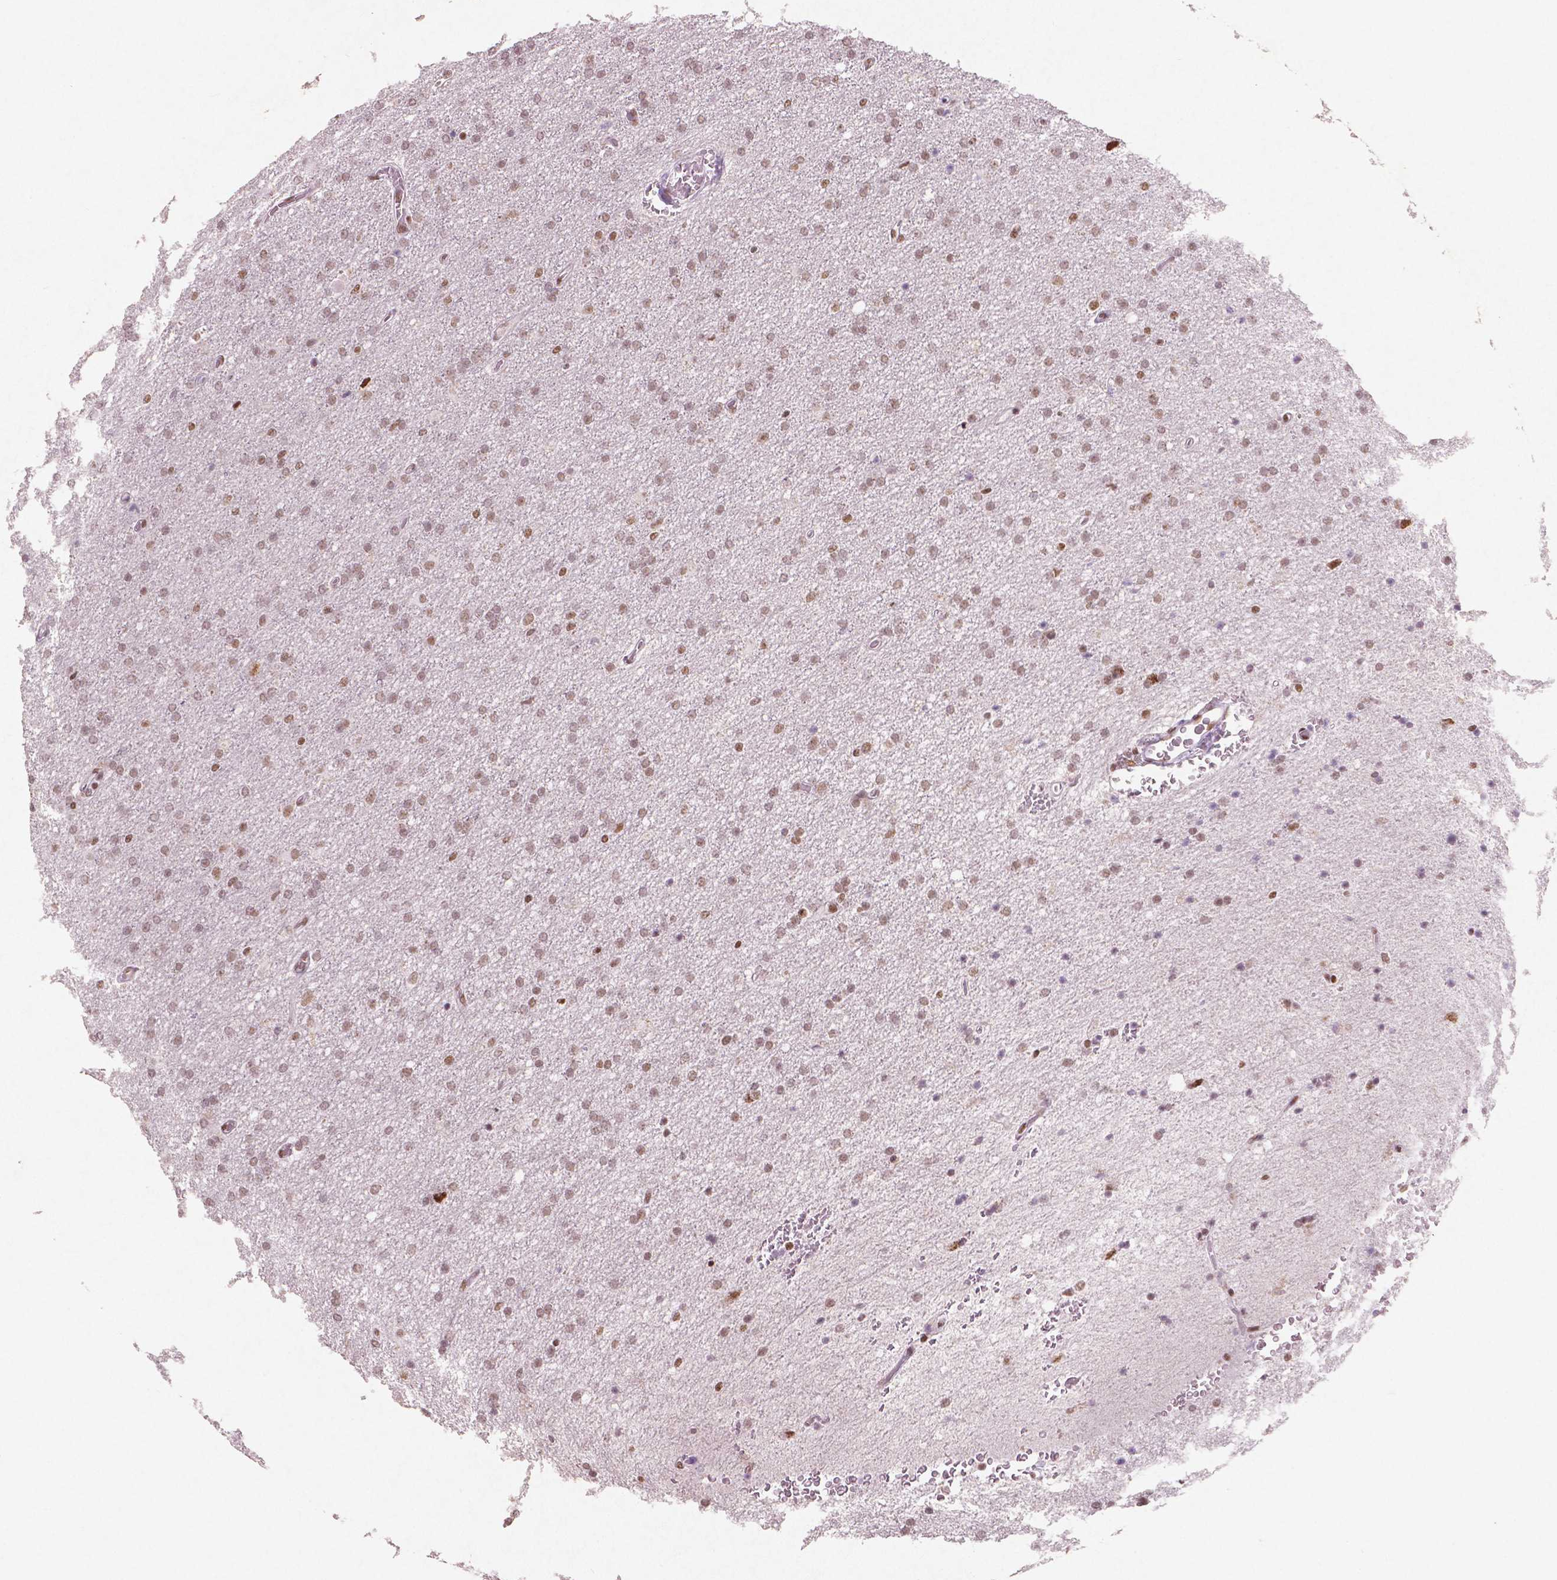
{"staining": {"intensity": "moderate", "quantity": ">75%", "location": "nuclear"}, "tissue": "glioma", "cell_type": "Tumor cells", "image_type": "cancer", "snomed": [{"axis": "morphology", "description": "Glioma, malignant, High grade"}, {"axis": "topography", "description": "Cerebral cortex"}], "caption": "Immunohistochemistry photomicrograph of neoplastic tissue: glioma stained using IHC demonstrates medium levels of moderate protein expression localized specifically in the nuclear of tumor cells, appearing as a nuclear brown color.", "gene": "BRD4", "patient": {"sex": "male", "age": 70}}